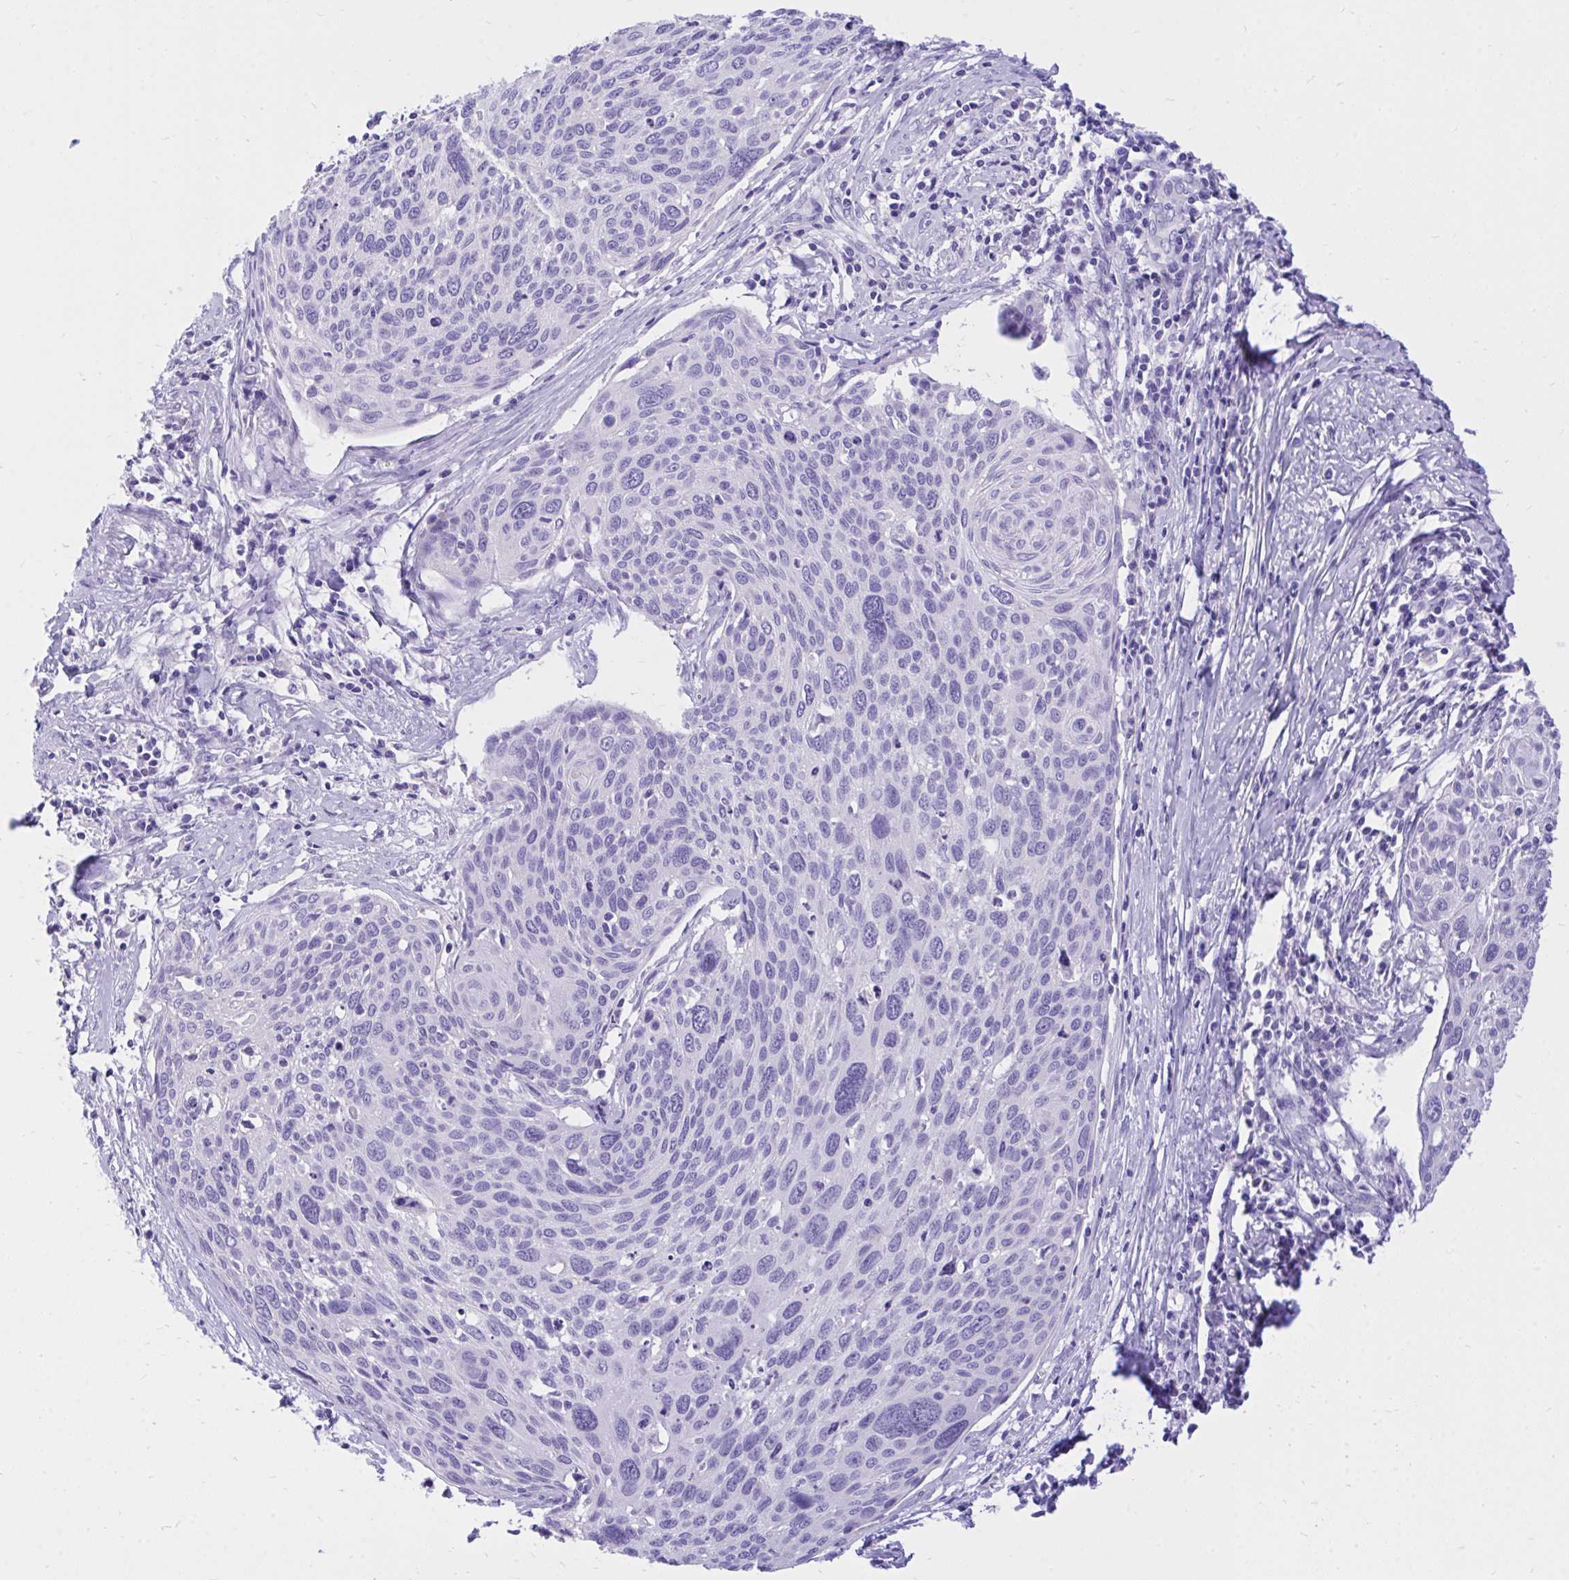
{"staining": {"intensity": "negative", "quantity": "none", "location": "none"}, "tissue": "cervical cancer", "cell_type": "Tumor cells", "image_type": "cancer", "snomed": [{"axis": "morphology", "description": "Squamous cell carcinoma, NOS"}, {"axis": "topography", "description": "Cervix"}], "caption": "Tumor cells show no significant staining in cervical cancer.", "gene": "MON1A", "patient": {"sex": "female", "age": 49}}